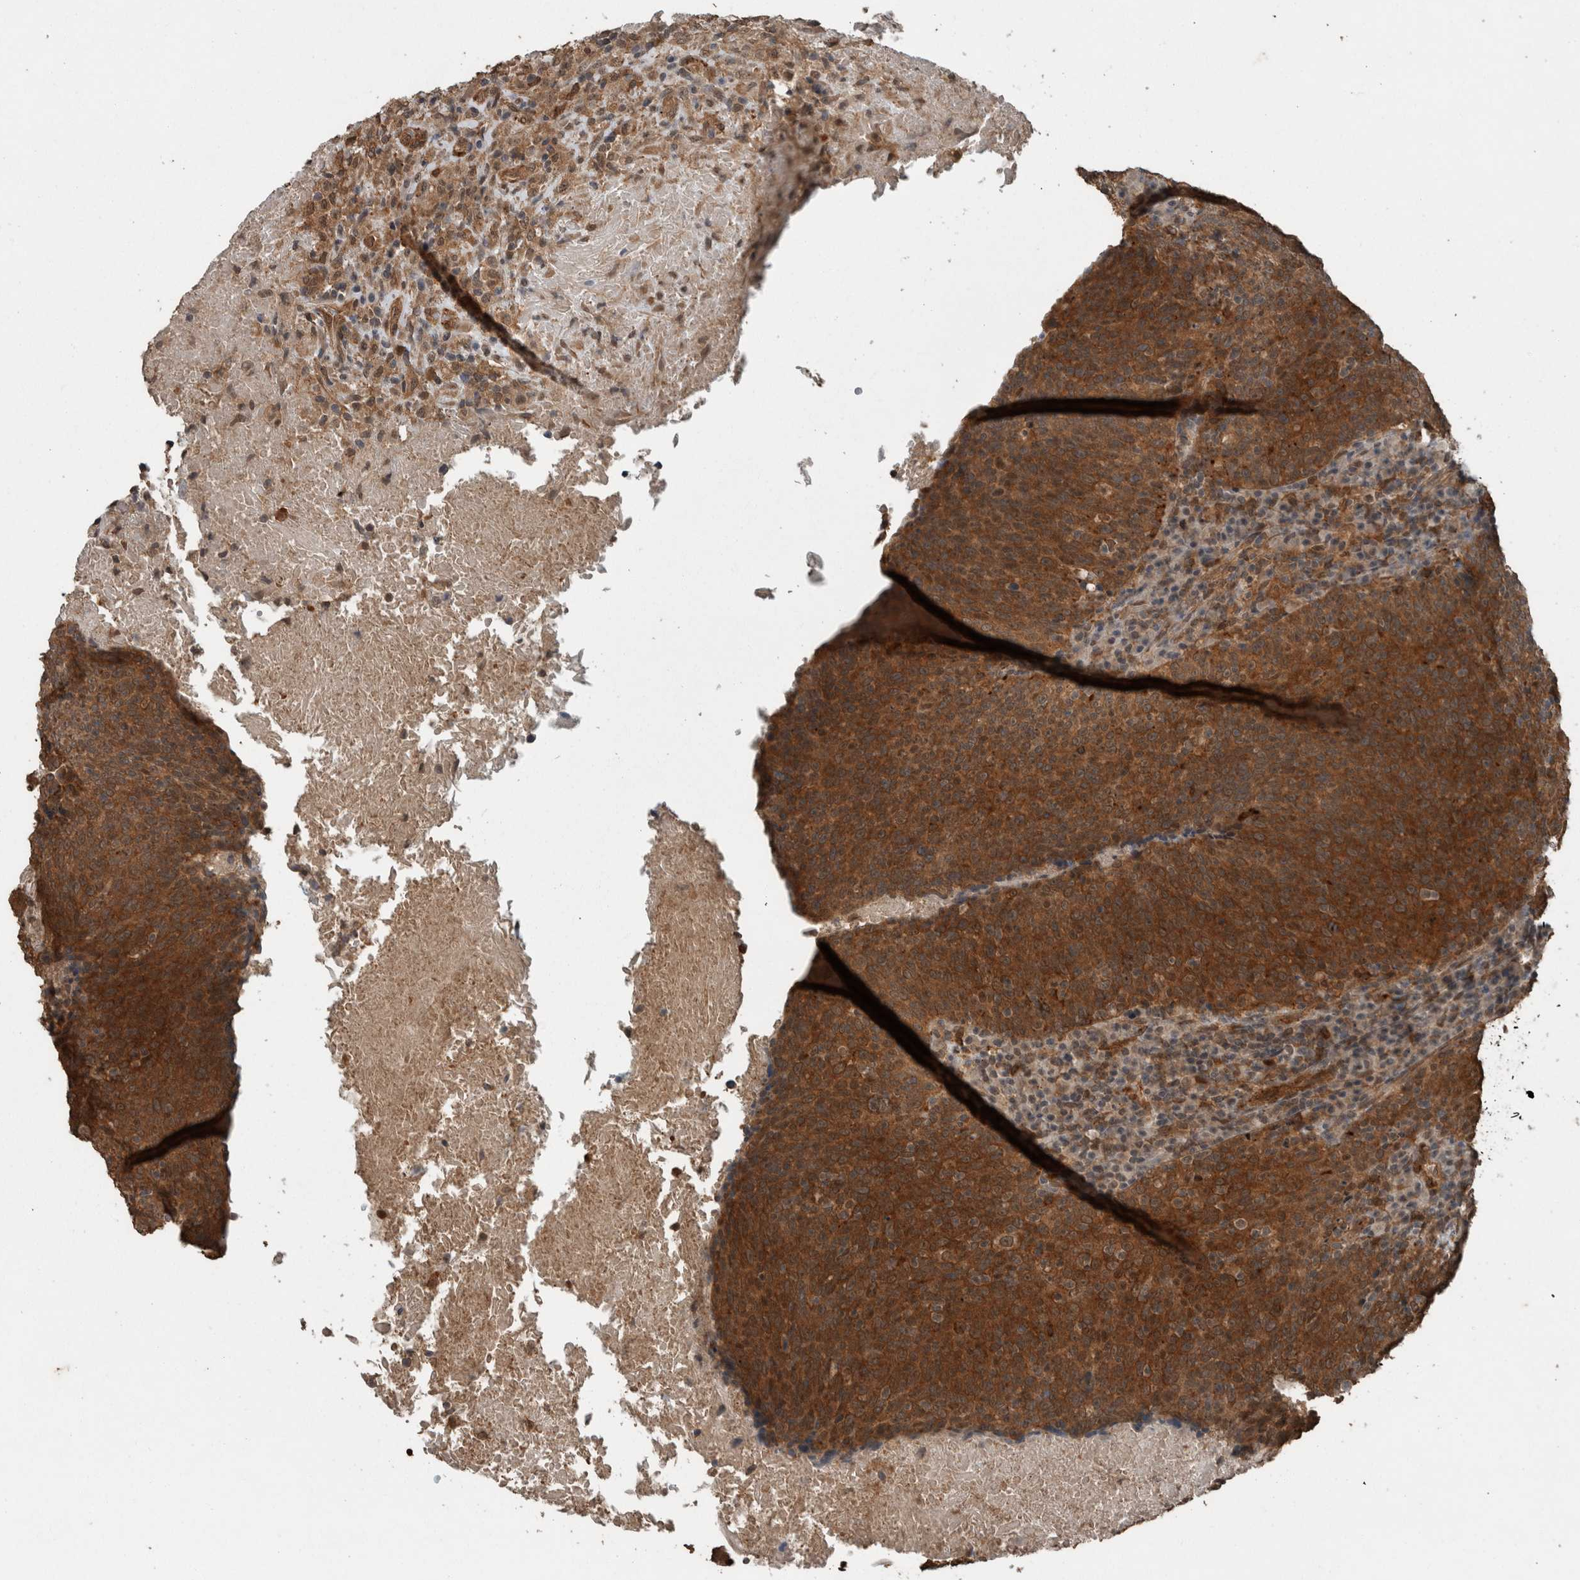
{"staining": {"intensity": "strong", "quantity": ">75%", "location": "cytoplasmic/membranous"}, "tissue": "head and neck cancer", "cell_type": "Tumor cells", "image_type": "cancer", "snomed": [{"axis": "morphology", "description": "Squamous cell carcinoma, NOS"}, {"axis": "morphology", "description": "Squamous cell carcinoma, metastatic, NOS"}, {"axis": "topography", "description": "Lymph node"}, {"axis": "topography", "description": "Head-Neck"}], "caption": "Approximately >75% of tumor cells in human head and neck cancer (squamous cell carcinoma) reveal strong cytoplasmic/membranous protein positivity as visualized by brown immunohistochemical staining.", "gene": "MYO1E", "patient": {"sex": "male", "age": 62}}